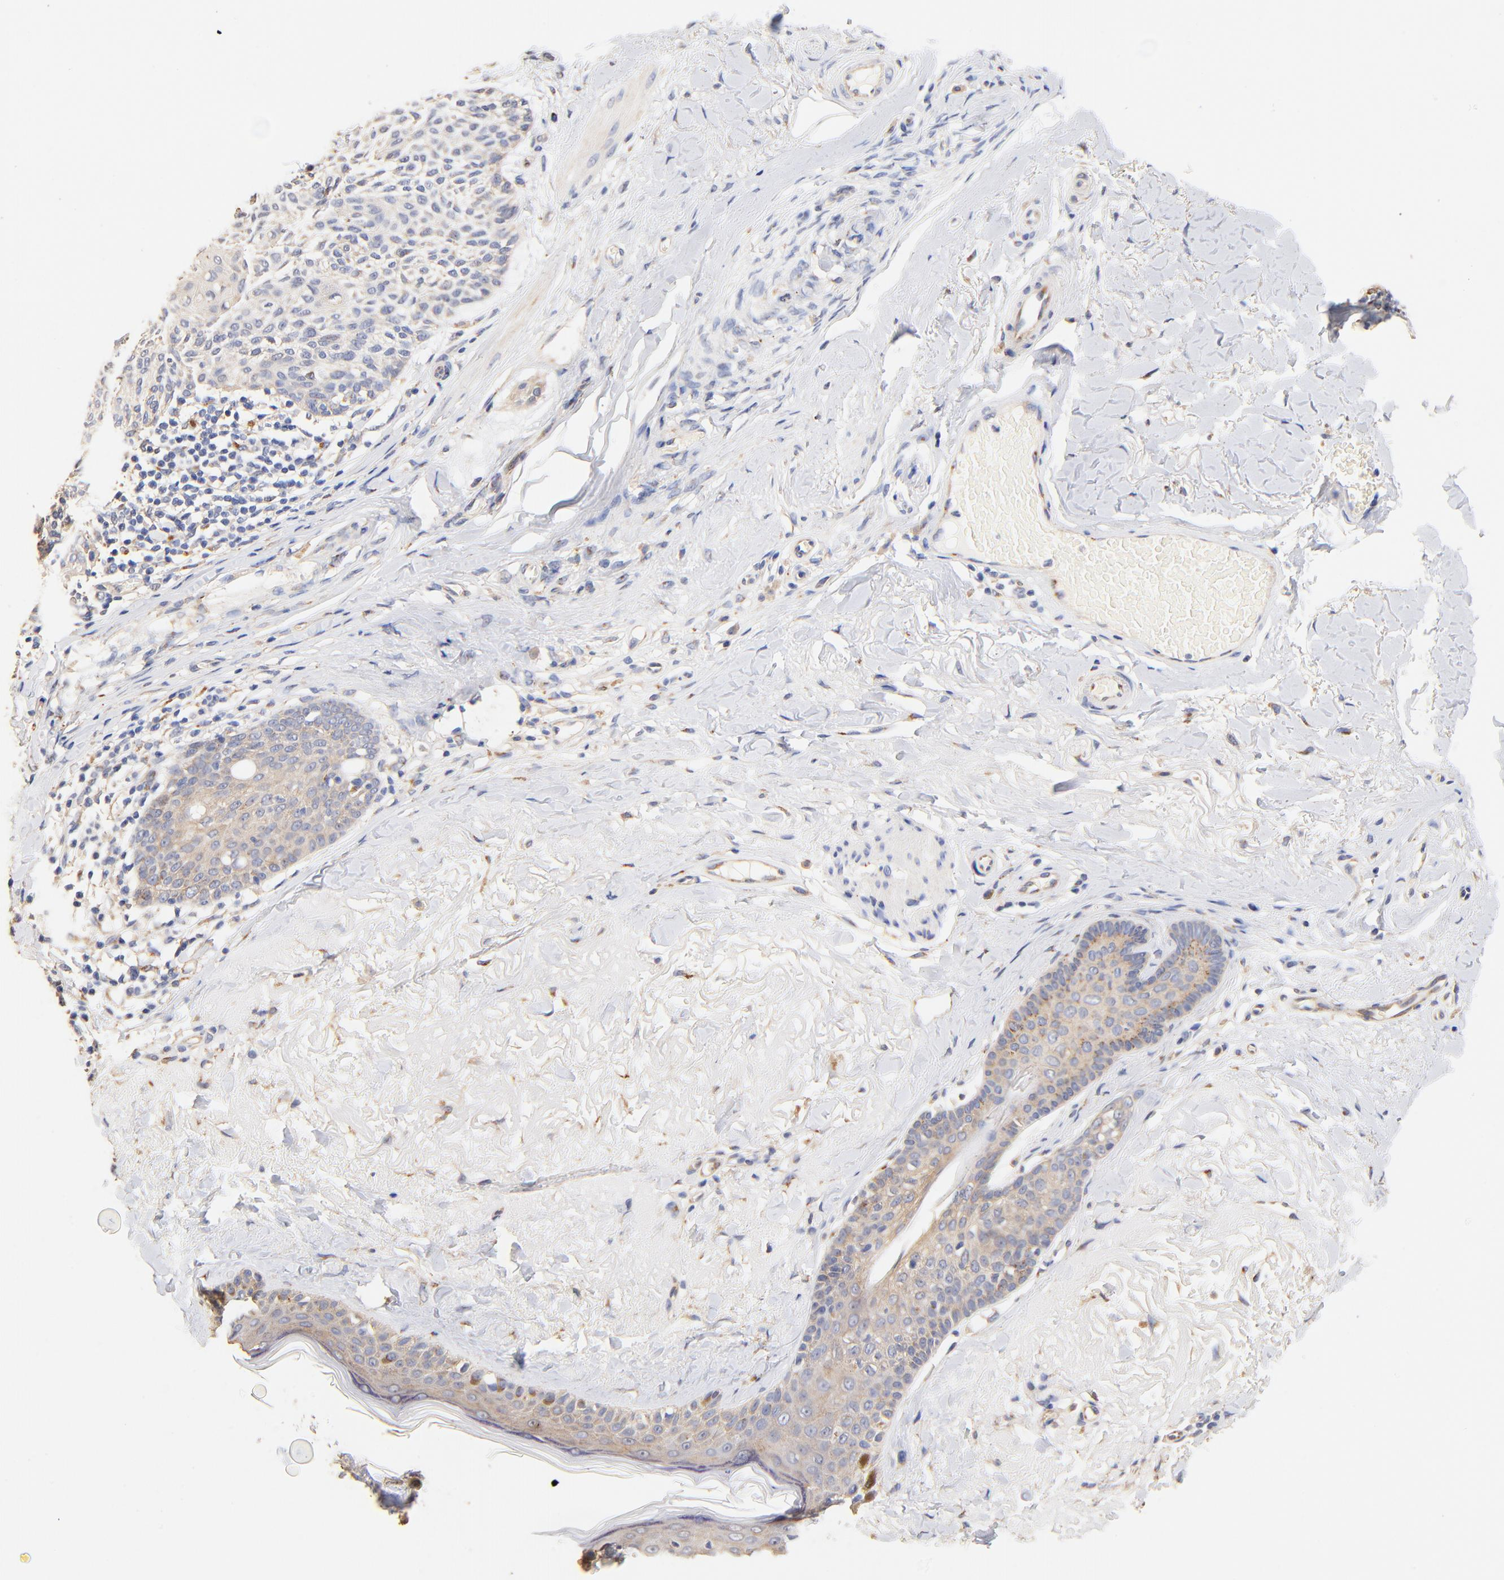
{"staining": {"intensity": "negative", "quantity": "none", "location": "none"}, "tissue": "skin cancer", "cell_type": "Tumor cells", "image_type": "cancer", "snomed": [{"axis": "morphology", "description": "Normal tissue, NOS"}, {"axis": "morphology", "description": "Basal cell carcinoma"}, {"axis": "topography", "description": "Skin"}], "caption": "Tumor cells show no significant expression in basal cell carcinoma (skin). (DAB (3,3'-diaminobenzidine) immunohistochemistry (IHC), high magnification).", "gene": "FMNL3", "patient": {"sex": "female", "age": 70}}